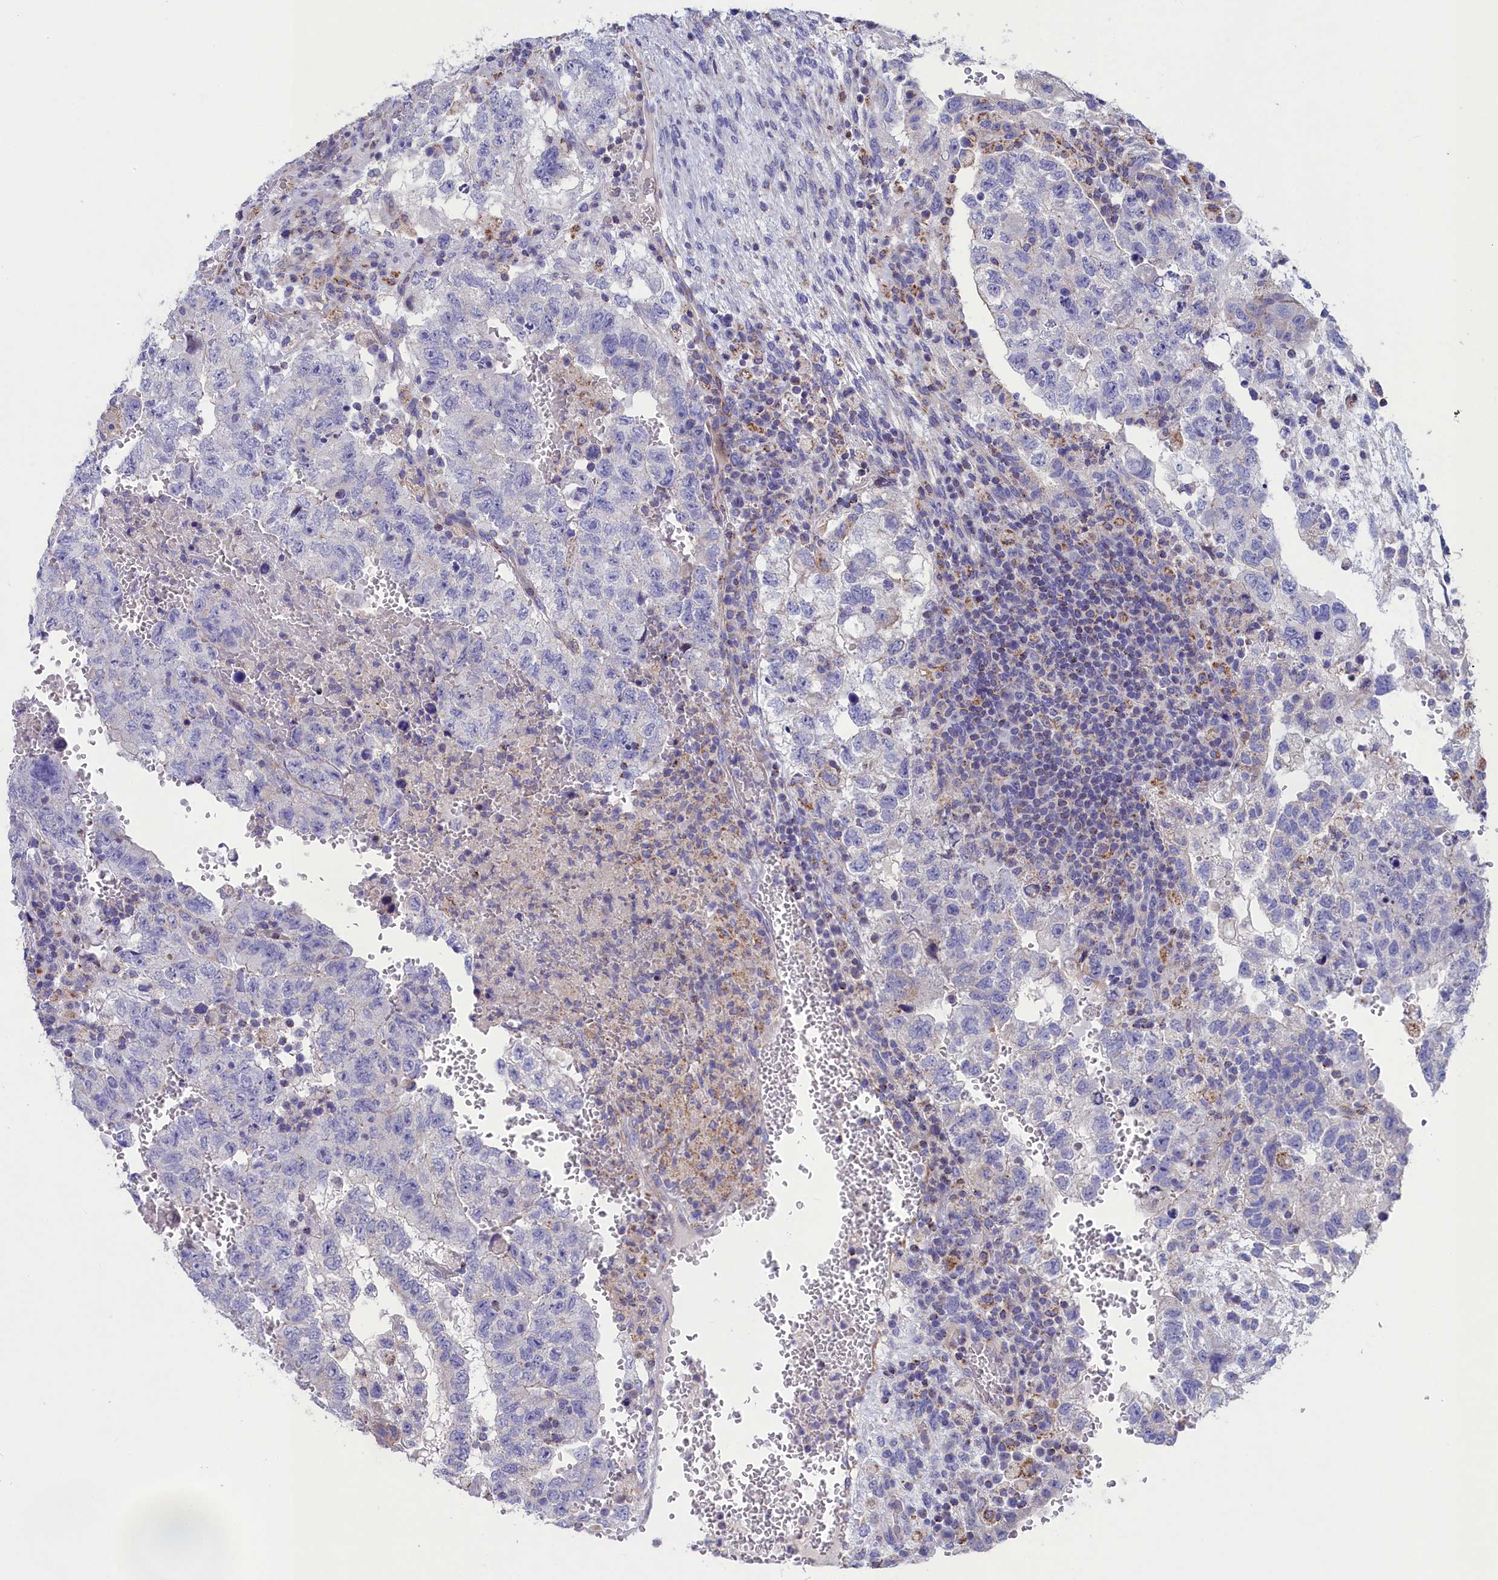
{"staining": {"intensity": "negative", "quantity": "none", "location": "none"}, "tissue": "testis cancer", "cell_type": "Tumor cells", "image_type": "cancer", "snomed": [{"axis": "morphology", "description": "Carcinoma, Embryonal, NOS"}, {"axis": "topography", "description": "Testis"}], "caption": "Tumor cells are negative for protein expression in human embryonal carcinoma (testis). (Immunohistochemistry, brightfield microscopy, high magnification).", "gene": "PRDM12", "patient": {"sex": "male", "age": 36}}